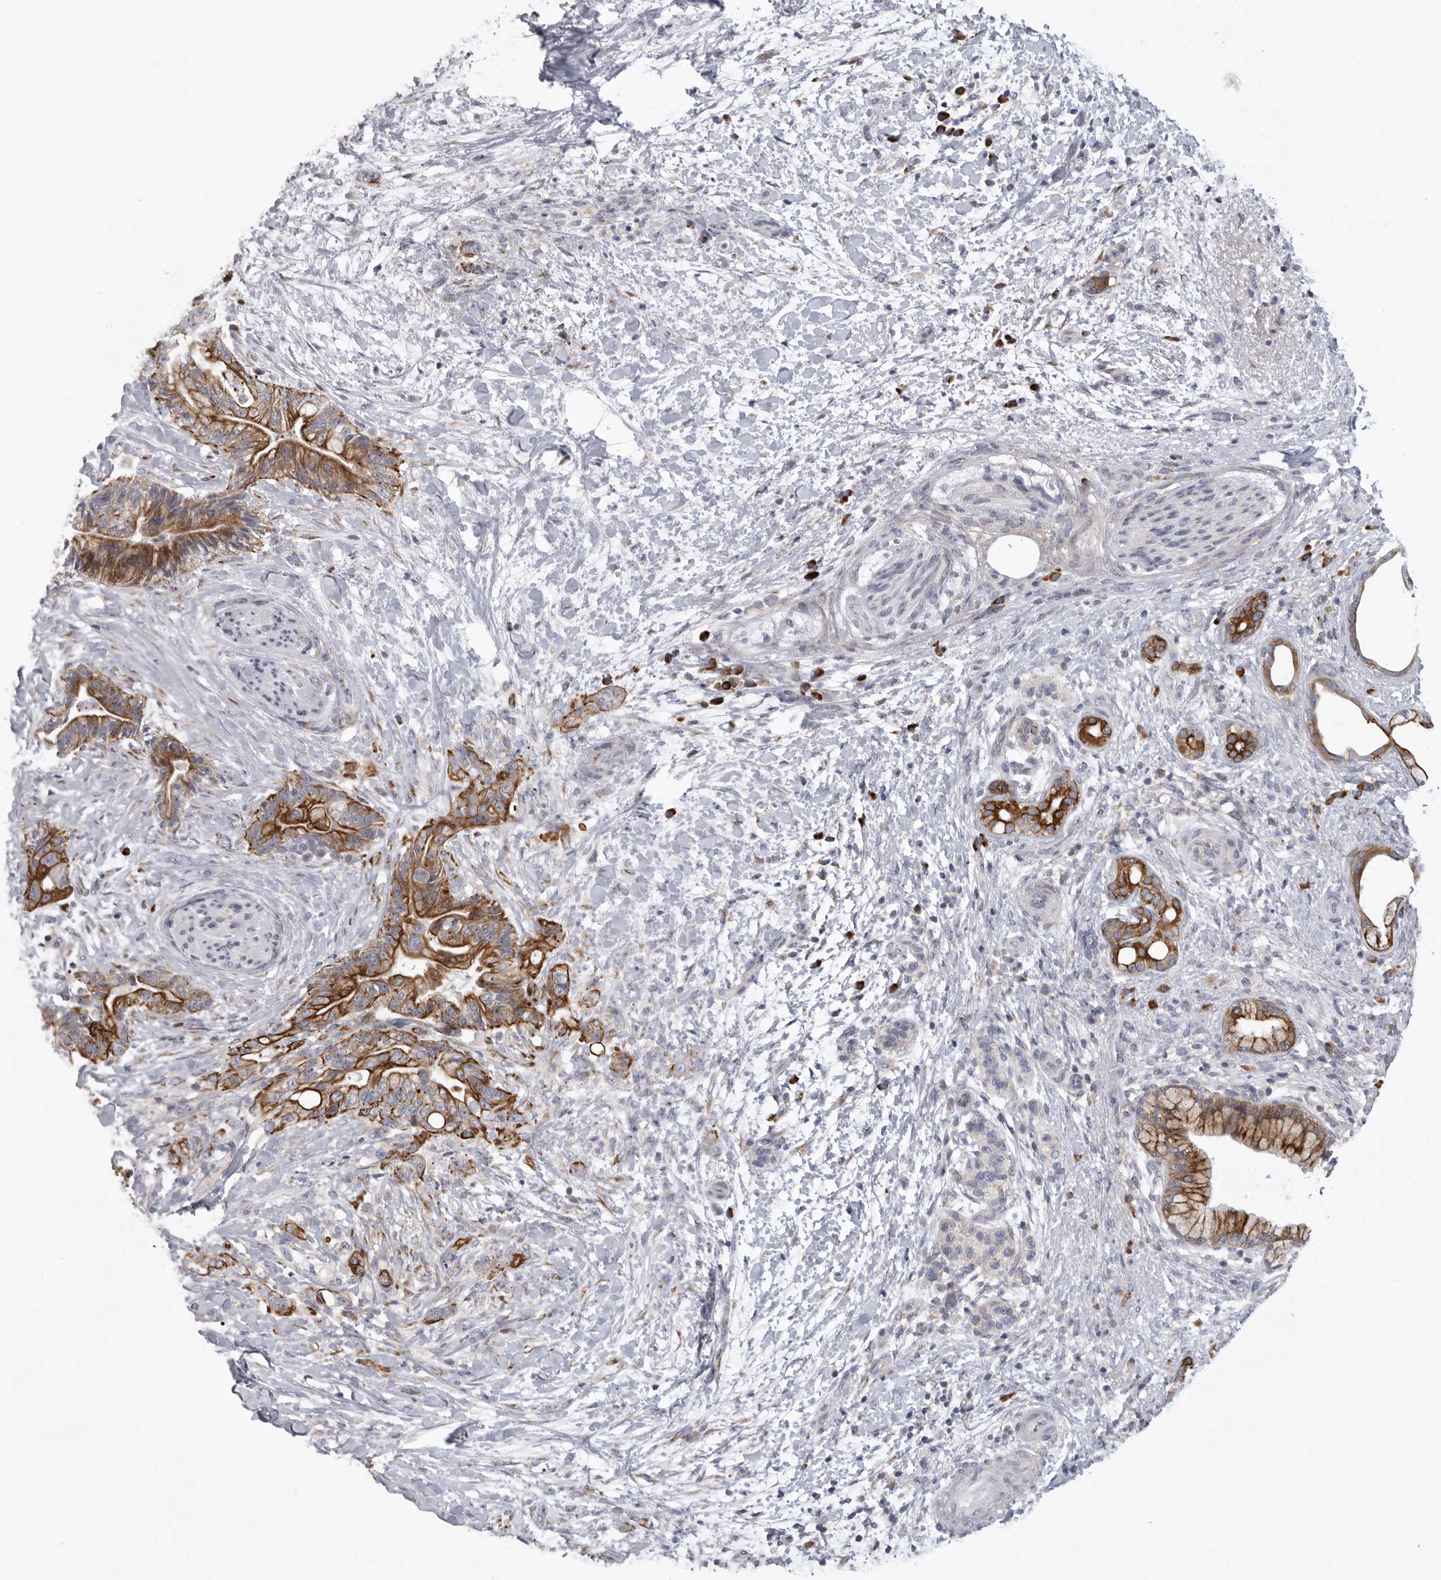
{"staining": {"intensity": "strong", "quantity": ">75%", "location": "cytoplasmic/membranous"}, "tissue": "pancreatic cancer", "cell_type": "Tumor cells", "image_type": "cancer", "snomed": [{"axis": "morphology", "description": "Adenocarcinoma, NOS"}, {"axis": "topography", "description": "Pancreas"}], "caption": "Human pancreatic cancer stained with a protein marker shows strong staining in tumor cells.", "gene": "USP24", "patient": {"sex": "male", "age": 59}}